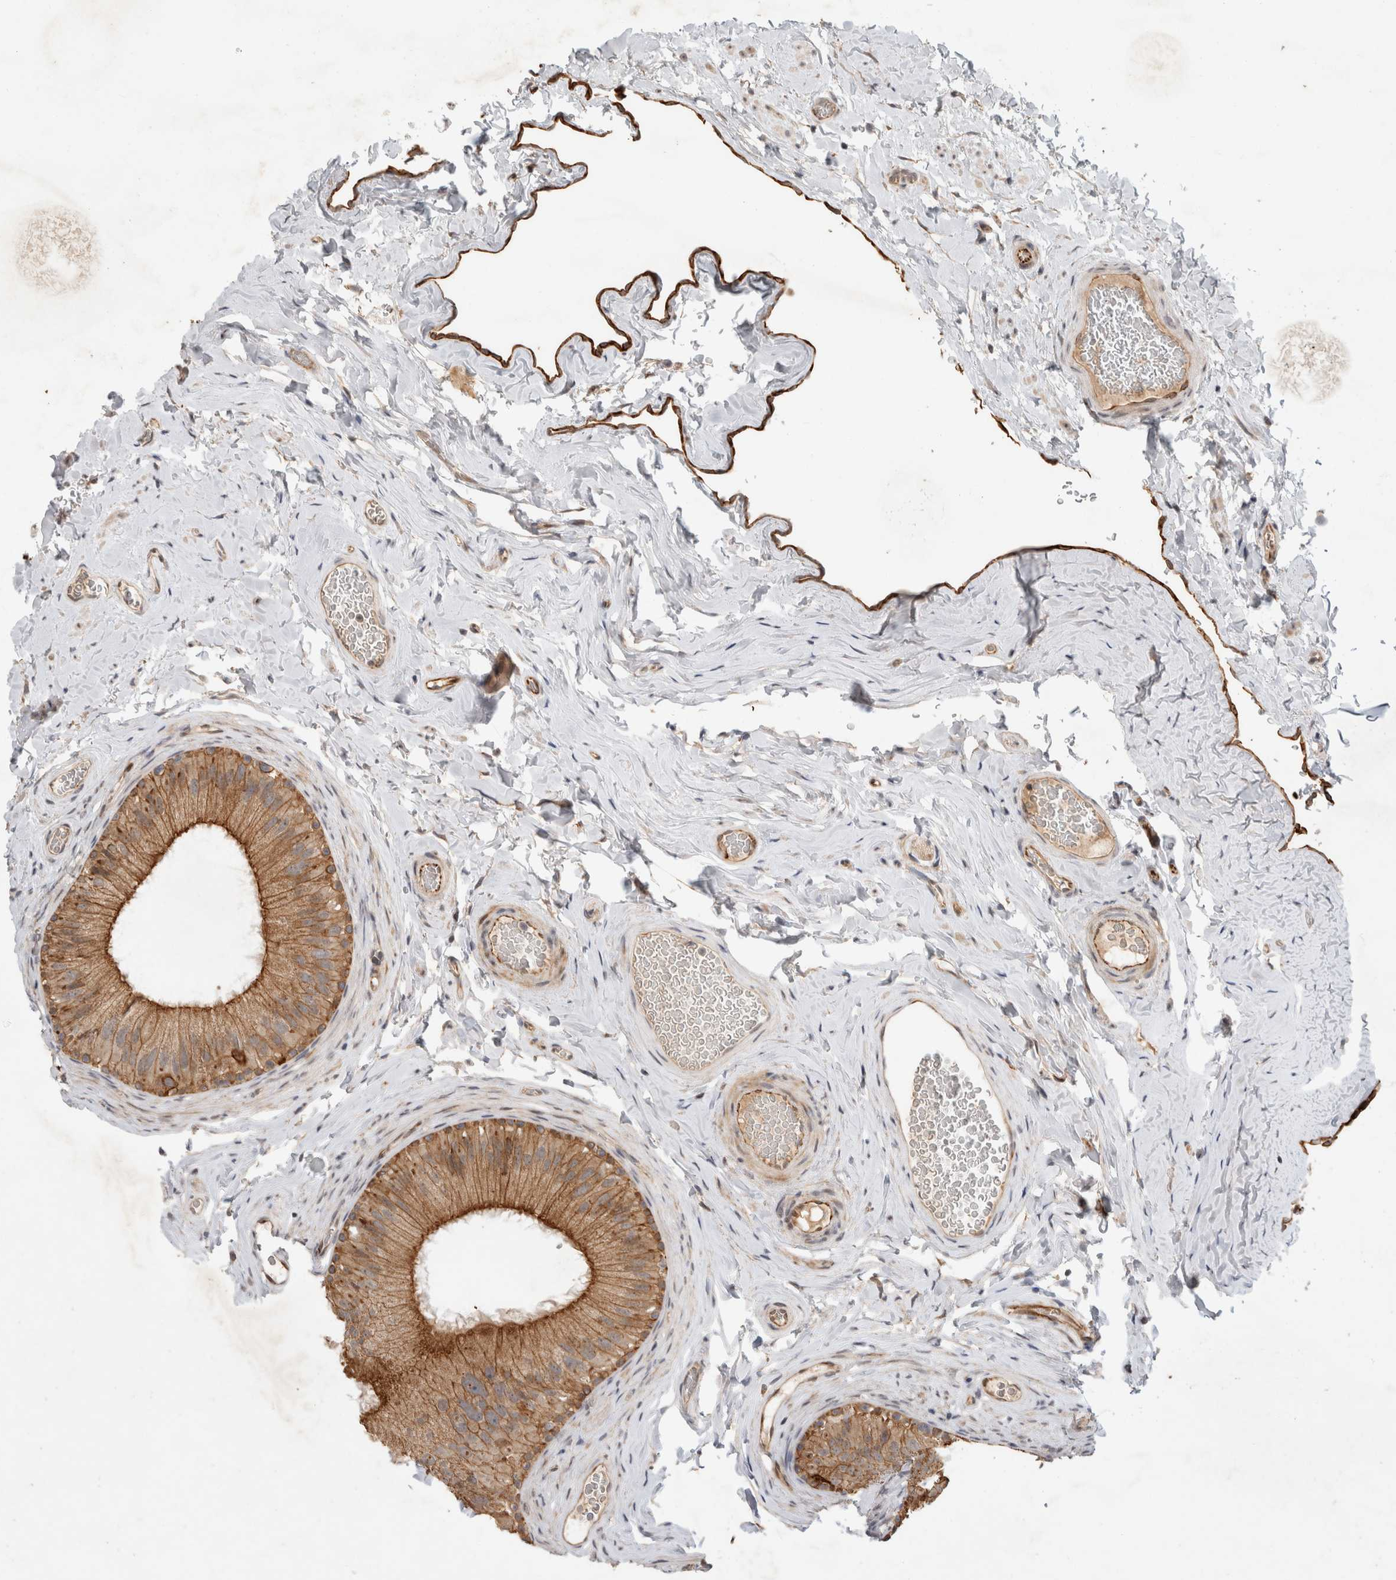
{"staining": {"intensity": "strong", "quantity": ">75%", "location": "cytoplasmic/membranous"}, "tissue": "epididymis", "cell_type": "Glandular cells", "image_type": "normal", "snomed": [{"axis": "morphology", "description": "Normal tissue, NOS"}, {"axis": "topography", "description": "Vascular tissue"}, {"axis": "topography", "description": "Epididymis"}], "caption": "Immunohistochemical staining of normal epididymis exhibits strong cytoplasmic/membranous protein expression in about >75% of glandular cells. (Brightfield microscopy of DAB IHC at high magnification).", "gene": "CRISPLD1", "patient": {"sex": "male", "age": 49}}